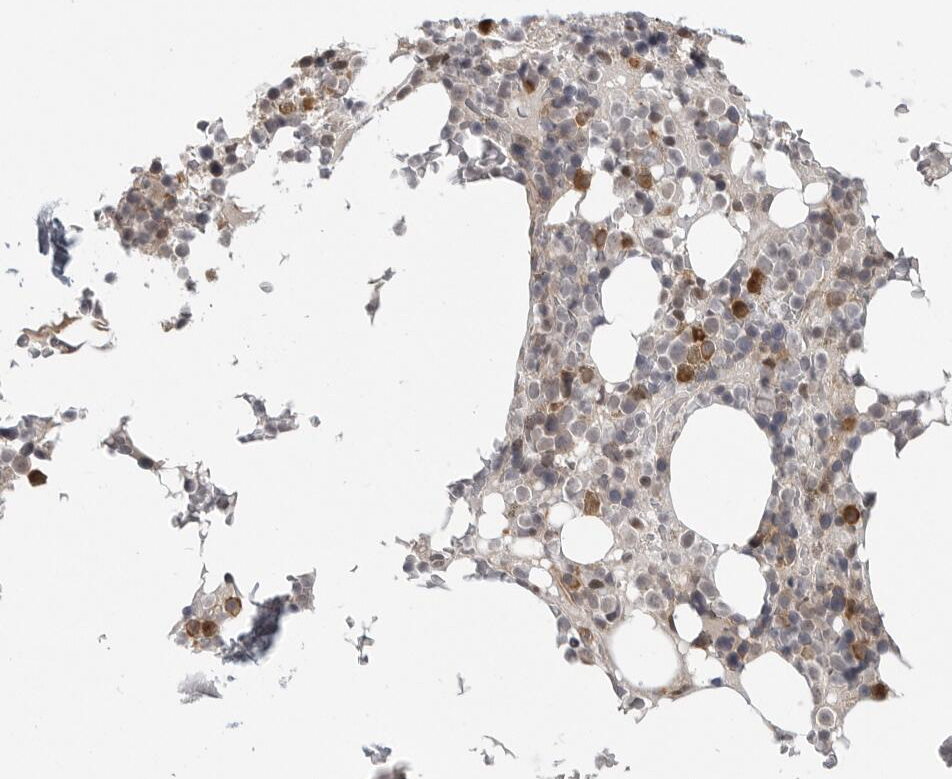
{"staining": {"intensity": "moderate", "quantity": "<25%", "location": "cytoplasmic/membranous"}, "tissue": "bone marrow", "cell_type": "Hematopoietic cells", "image_type": "normal", "snomed": [{"axis": "morphology", "description": "Normal tissue, NOS"}, {"axis": "topography", "description": "Bone marrow"}], "caption": "Bone marrow stained with a brown dye displays moderate cytoplasmic/membranous positive expression in about <25% of hematopoietic cells.", "gene": "CEP295NL", "patient": {"sex": "male", "age": 58}}